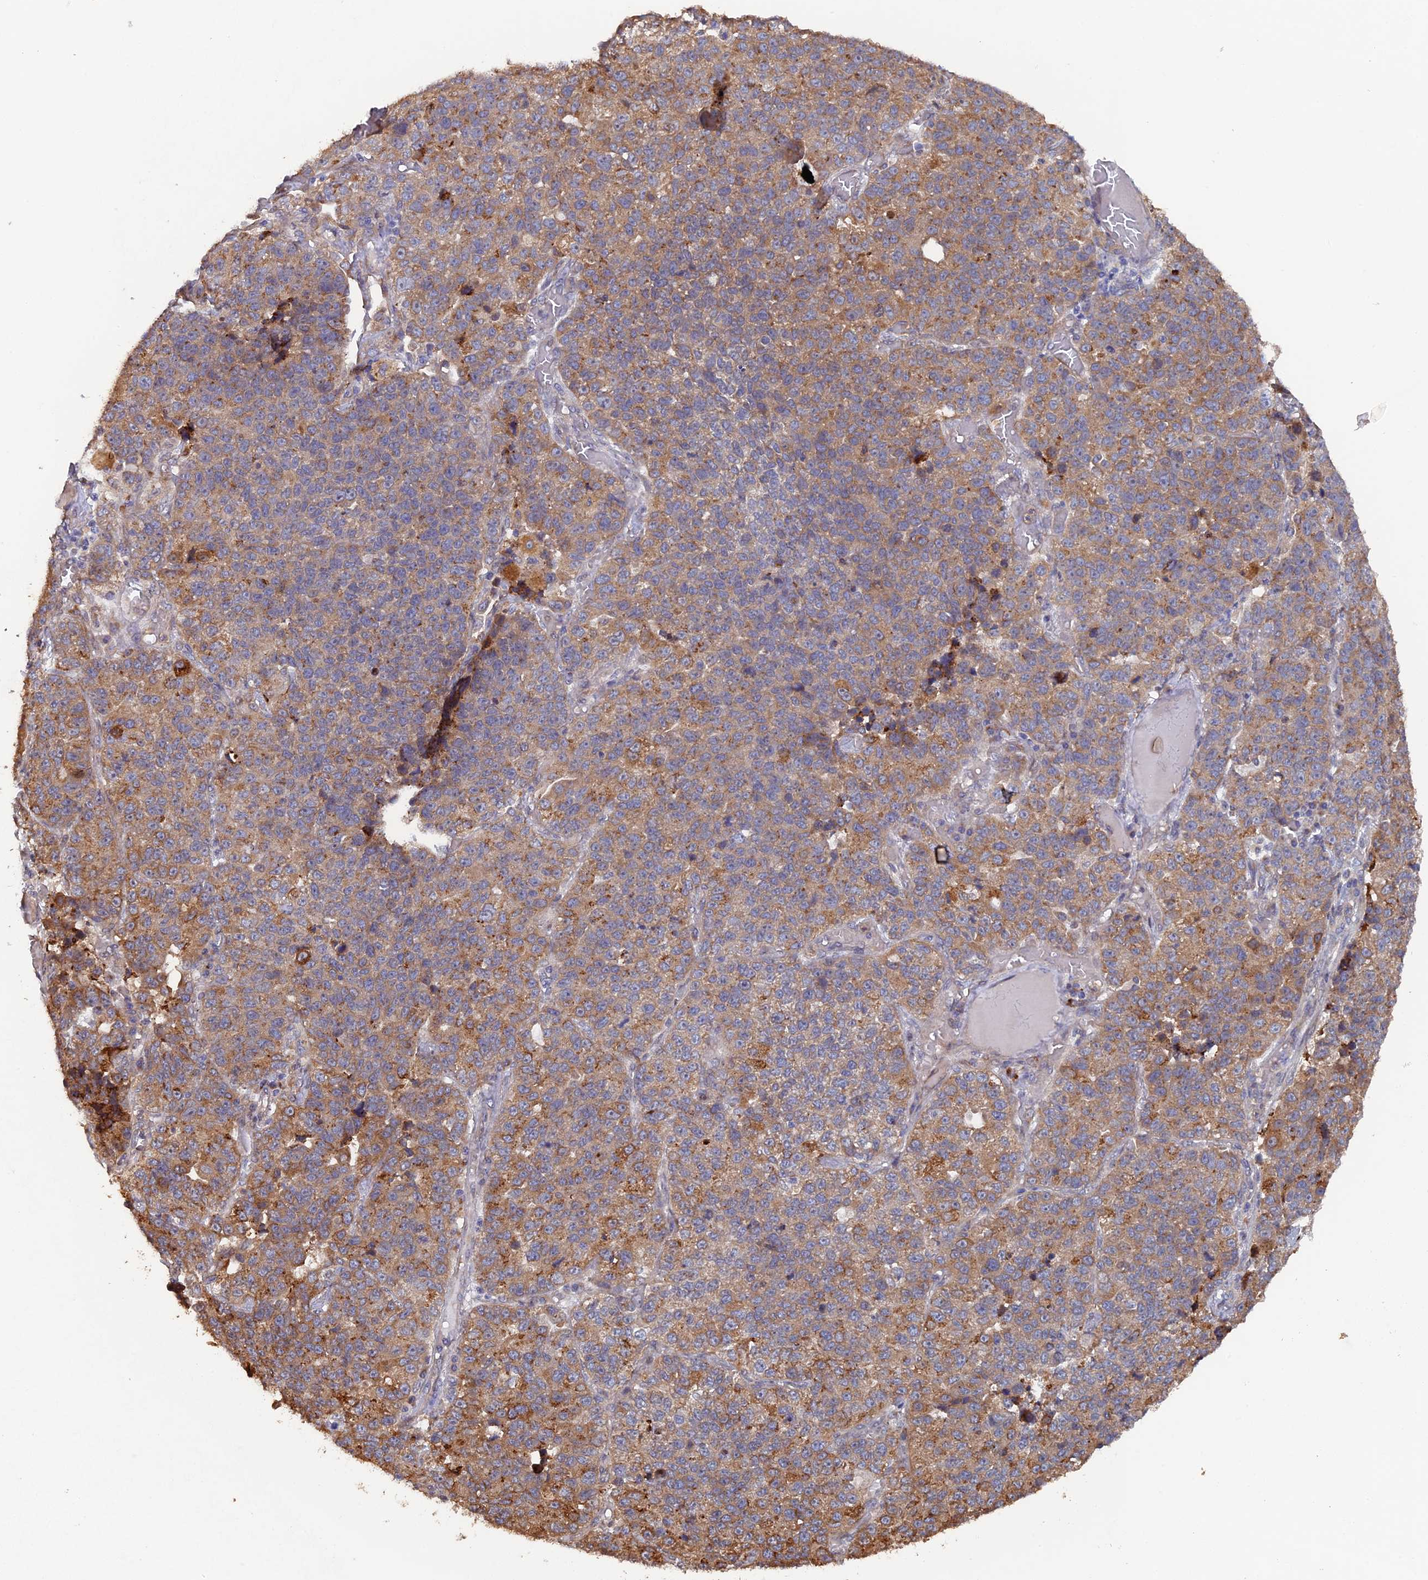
{"staining": {"intensity": "moderate", "quantity": "25%-75%", "location": "cytoplasmic/membranous"}, "tissue": "lung cancer", "cell_type": "Tumor cells", "image_type": "cancer", "snomed": [{"axis": "morphology", "description": "Adenocarcinoma, NOS"}, {"axis": "topography", "description": "Lung"}], "caption": "Lung cancer was stained to show a protein in brown. There is medium levels of moderate cytoplasmic/membranous expression in about 25%-75% of tumor cells. Nuclei are stained in blue.", "gene": "VPS37C", "patient": {"sex": "male", "age": 49}}